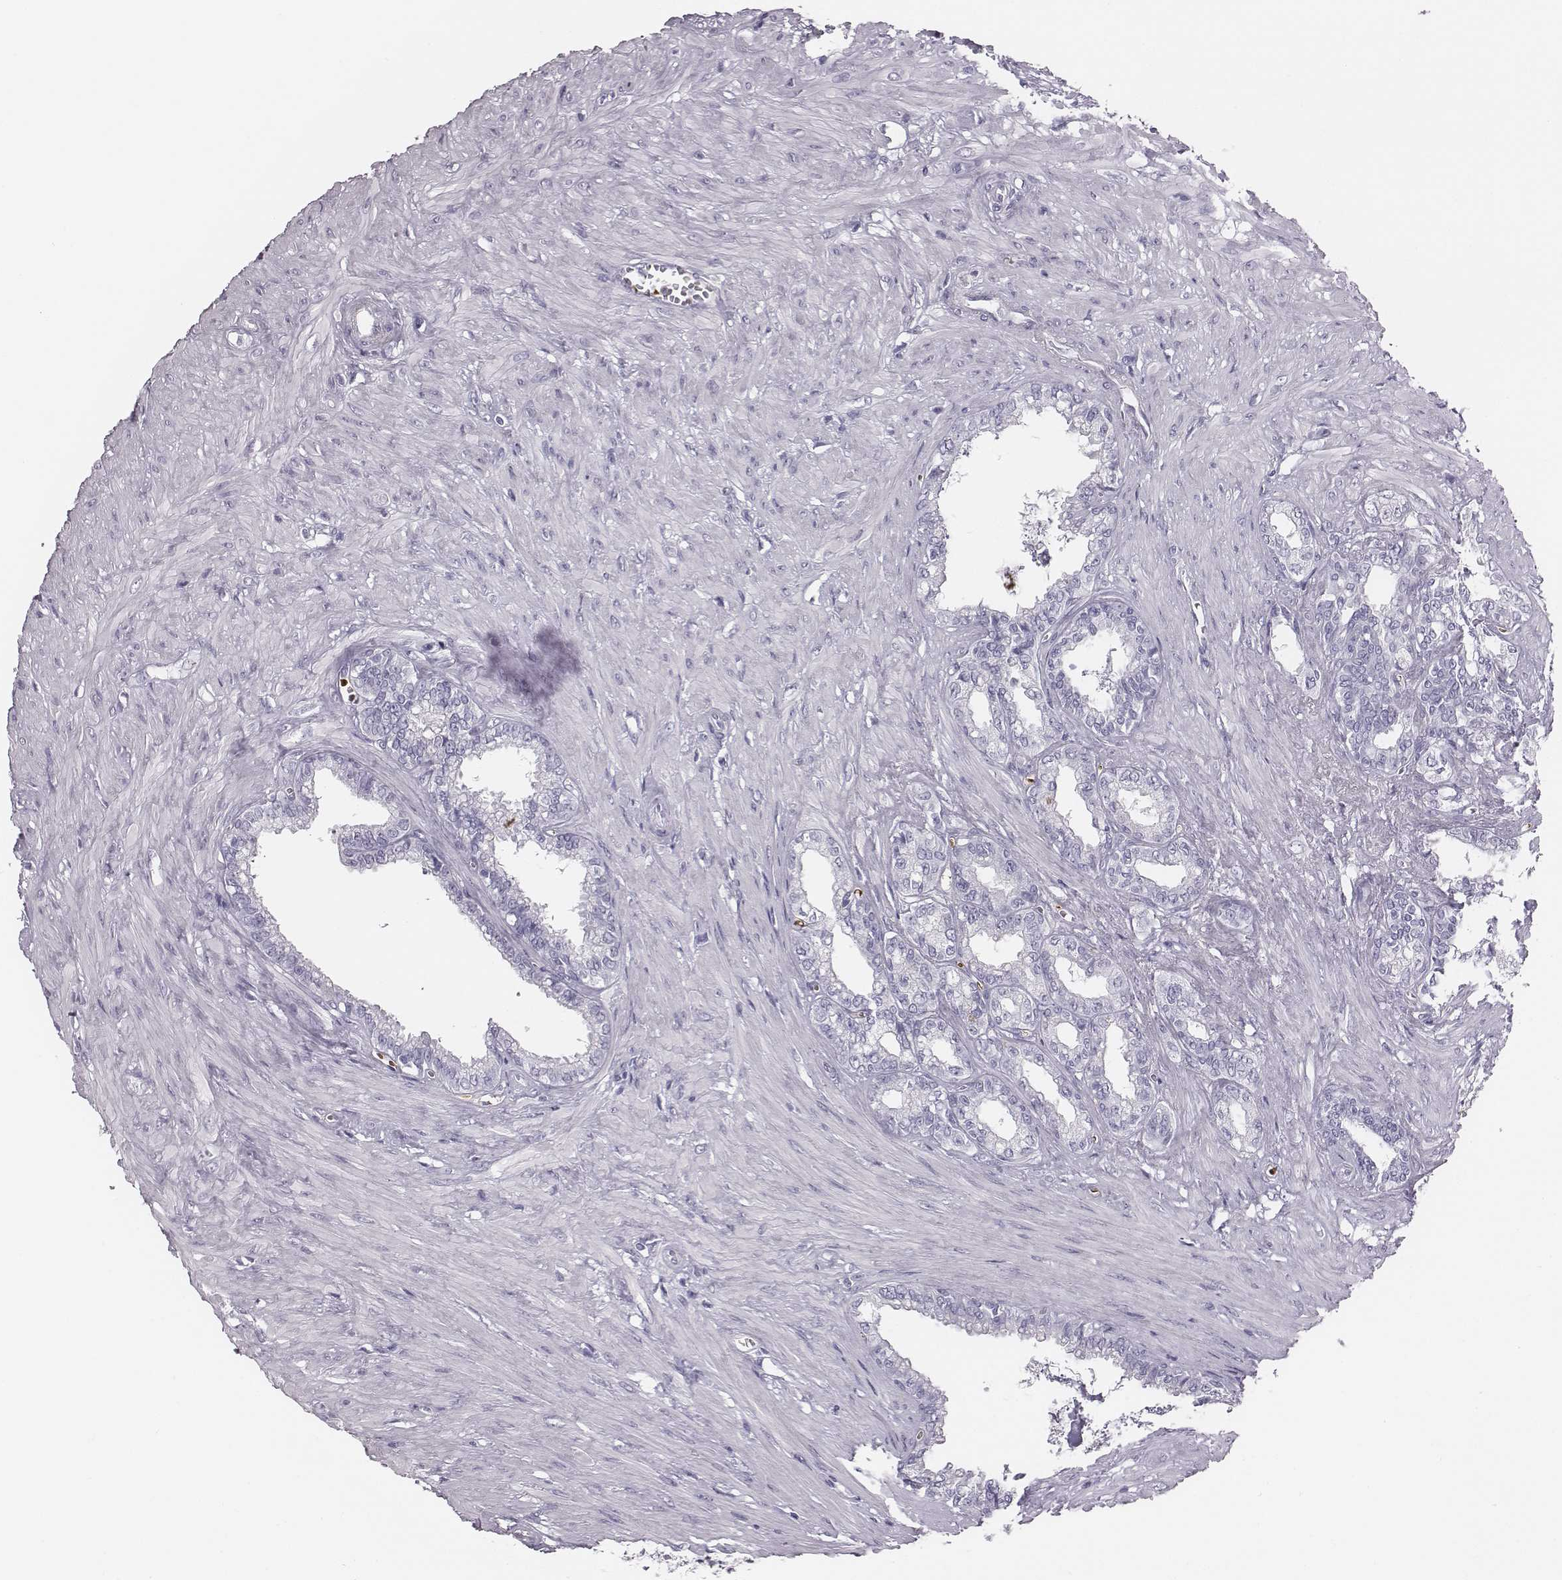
{"staining": {"intensity": "negative", "quantity": "none", "location": "none"}, "tissue": "seminal vesicle", "cell_type": "Glandular cells", "image_type": "normal", "snomed": [{"axis": "morphology", "description": "Normal tissue, NOS"}, {"axis": "morphology", "description": "Urothelial carcinoma, NOS"}, {"axis": "topography", "description": "Urinary bladder"}, {"axis": "topography", "description": "Seminal veicle"}], "caption": "Seminal vesicle stained for a protein using immunohistochemistry shows no expression glandular cells.", "gene": "HBZ", "patient": {"sex": "male", "age": 76}}